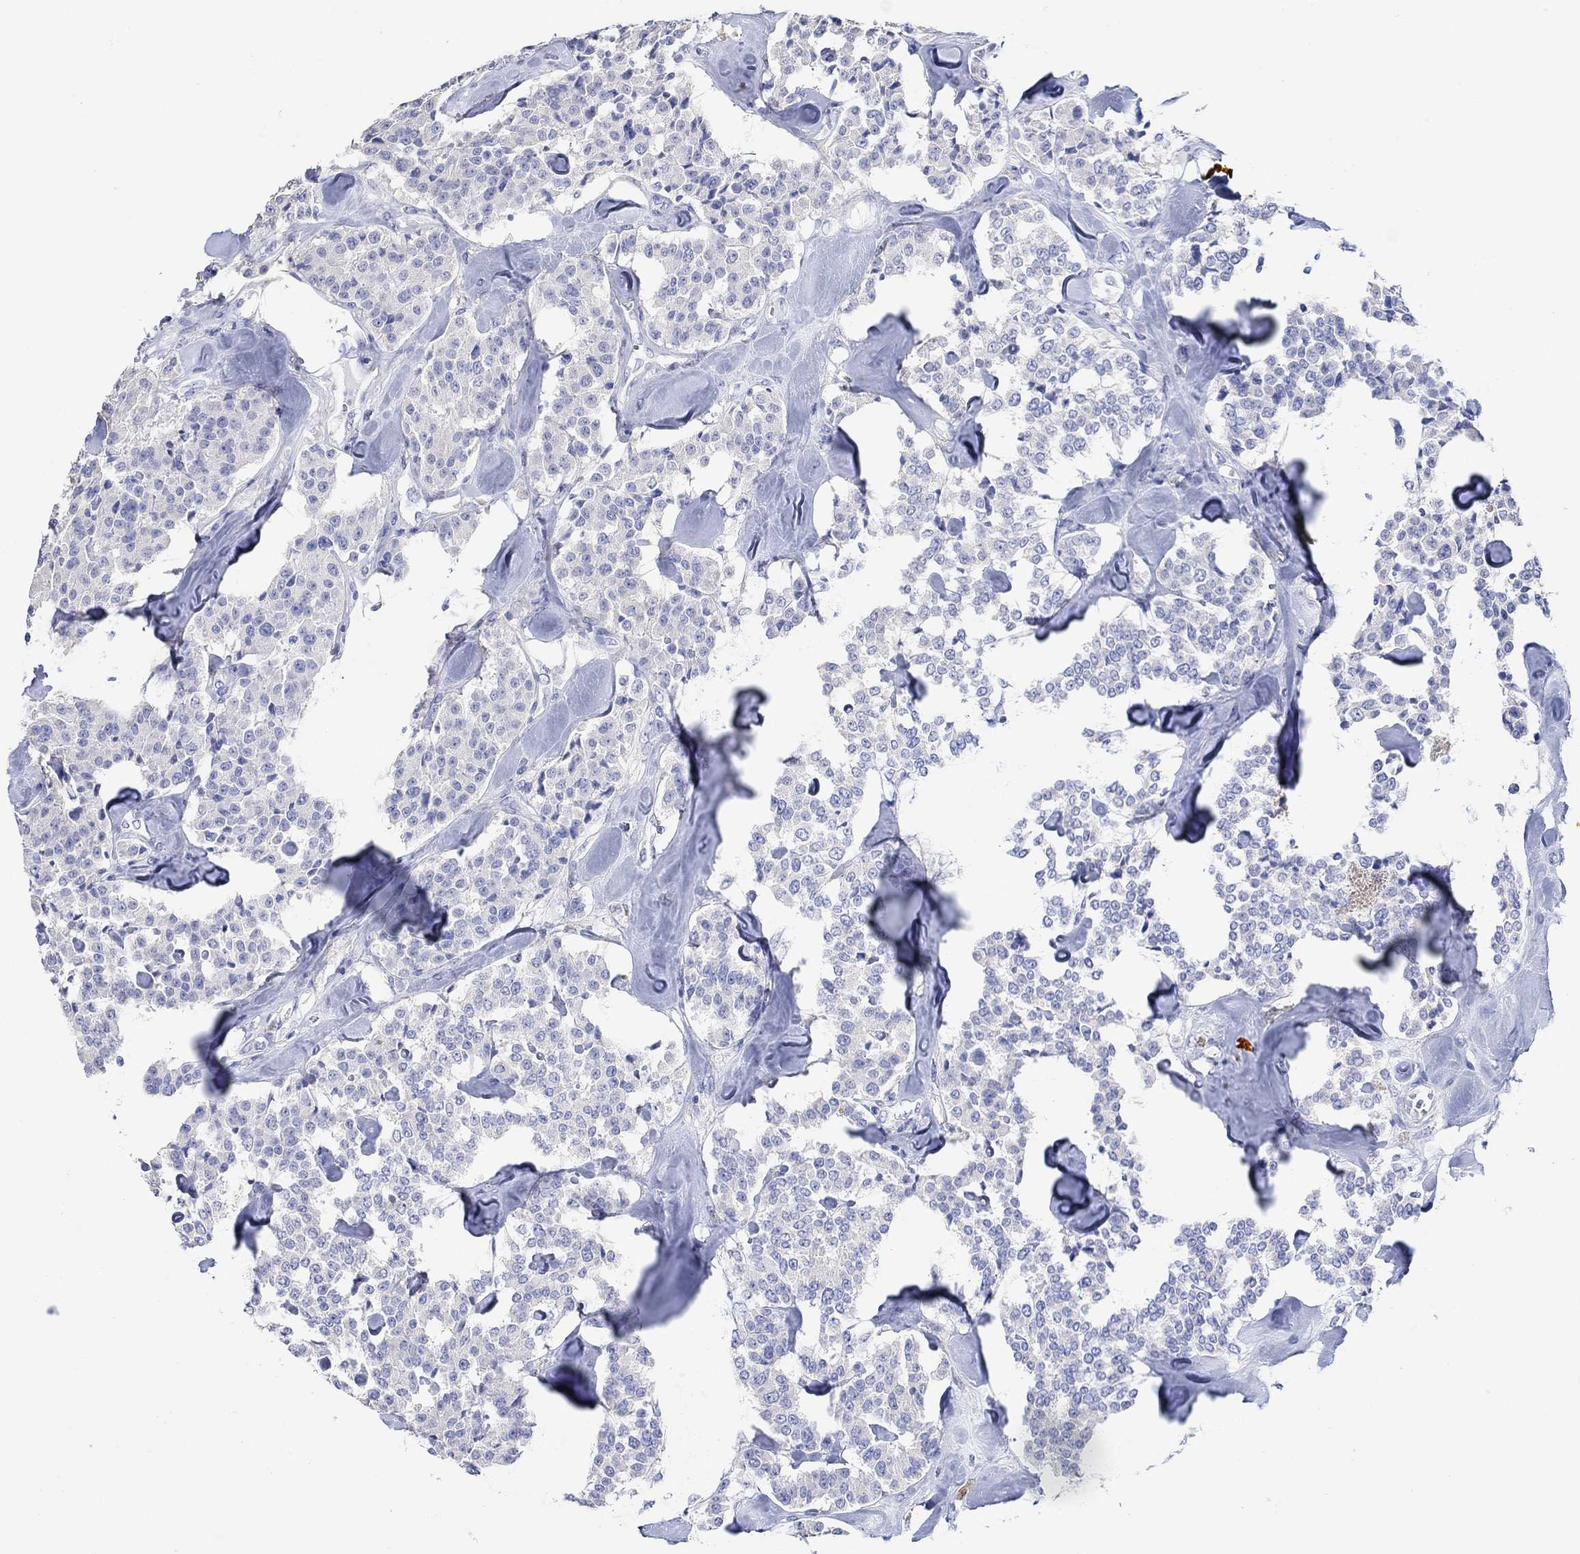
{"staining": {"intensity": "negative", "quantity": "none", "location": "none"}, "tissue": "carcinoid", "cell_type": "Tumor cells", "image_type": "cancer", "snomed": [{"axis": "morphology", "description": "Carcinoid, malignant, NOS"}, {"axis": "topography", "description": "Pancreas"}], "caption": "Tumor cells show no significant protein expression in carcinoid.", "gene": "P2RY6", "patient": {"sex": "male", "age": 41}}